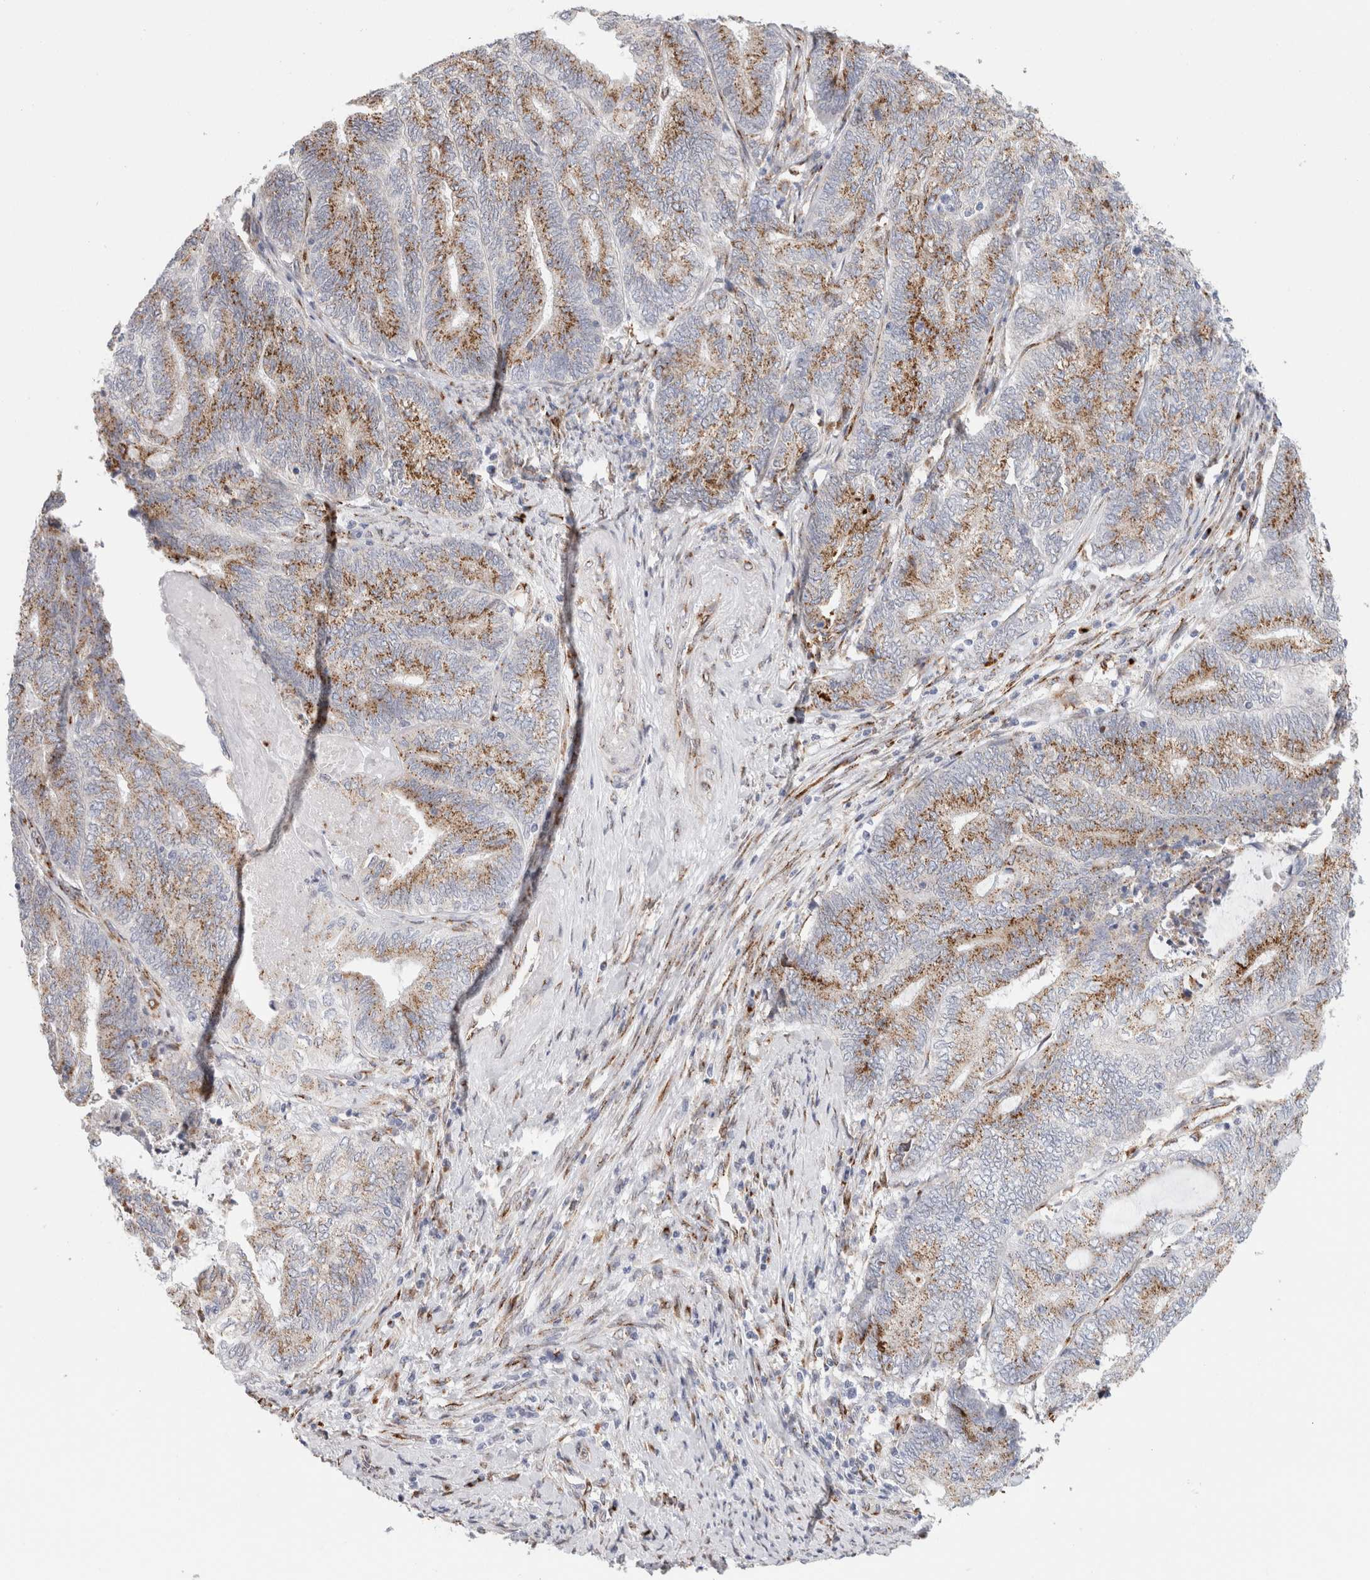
{"staining": {"intensity": "moderate", "quantity": ">75%", "location": "cytoplasmic/membranous"}, "tissue": "endometrial cancer", "cell_type": "Tumor cells", "image_type": "cancer", "snomed": [{"axis": "morphology", "description": "Adenocarcinoma, NOS"}, {"axis": "topography", "description": "Uterus"}, {"axis": "topography", "description": "Endometrium"}], "caption": "Endometrial adenocarcinoma stained with IHC shows moderate cytoplasmic/membranous positivity in approximately >75% of tumor cells. Using DAB (brown) and hematoxylin (blue) stains, captured at high magnification using brightfield microscopy.", "gene": "MCFD2", "patient": {"sex": "female", "age": 70}}